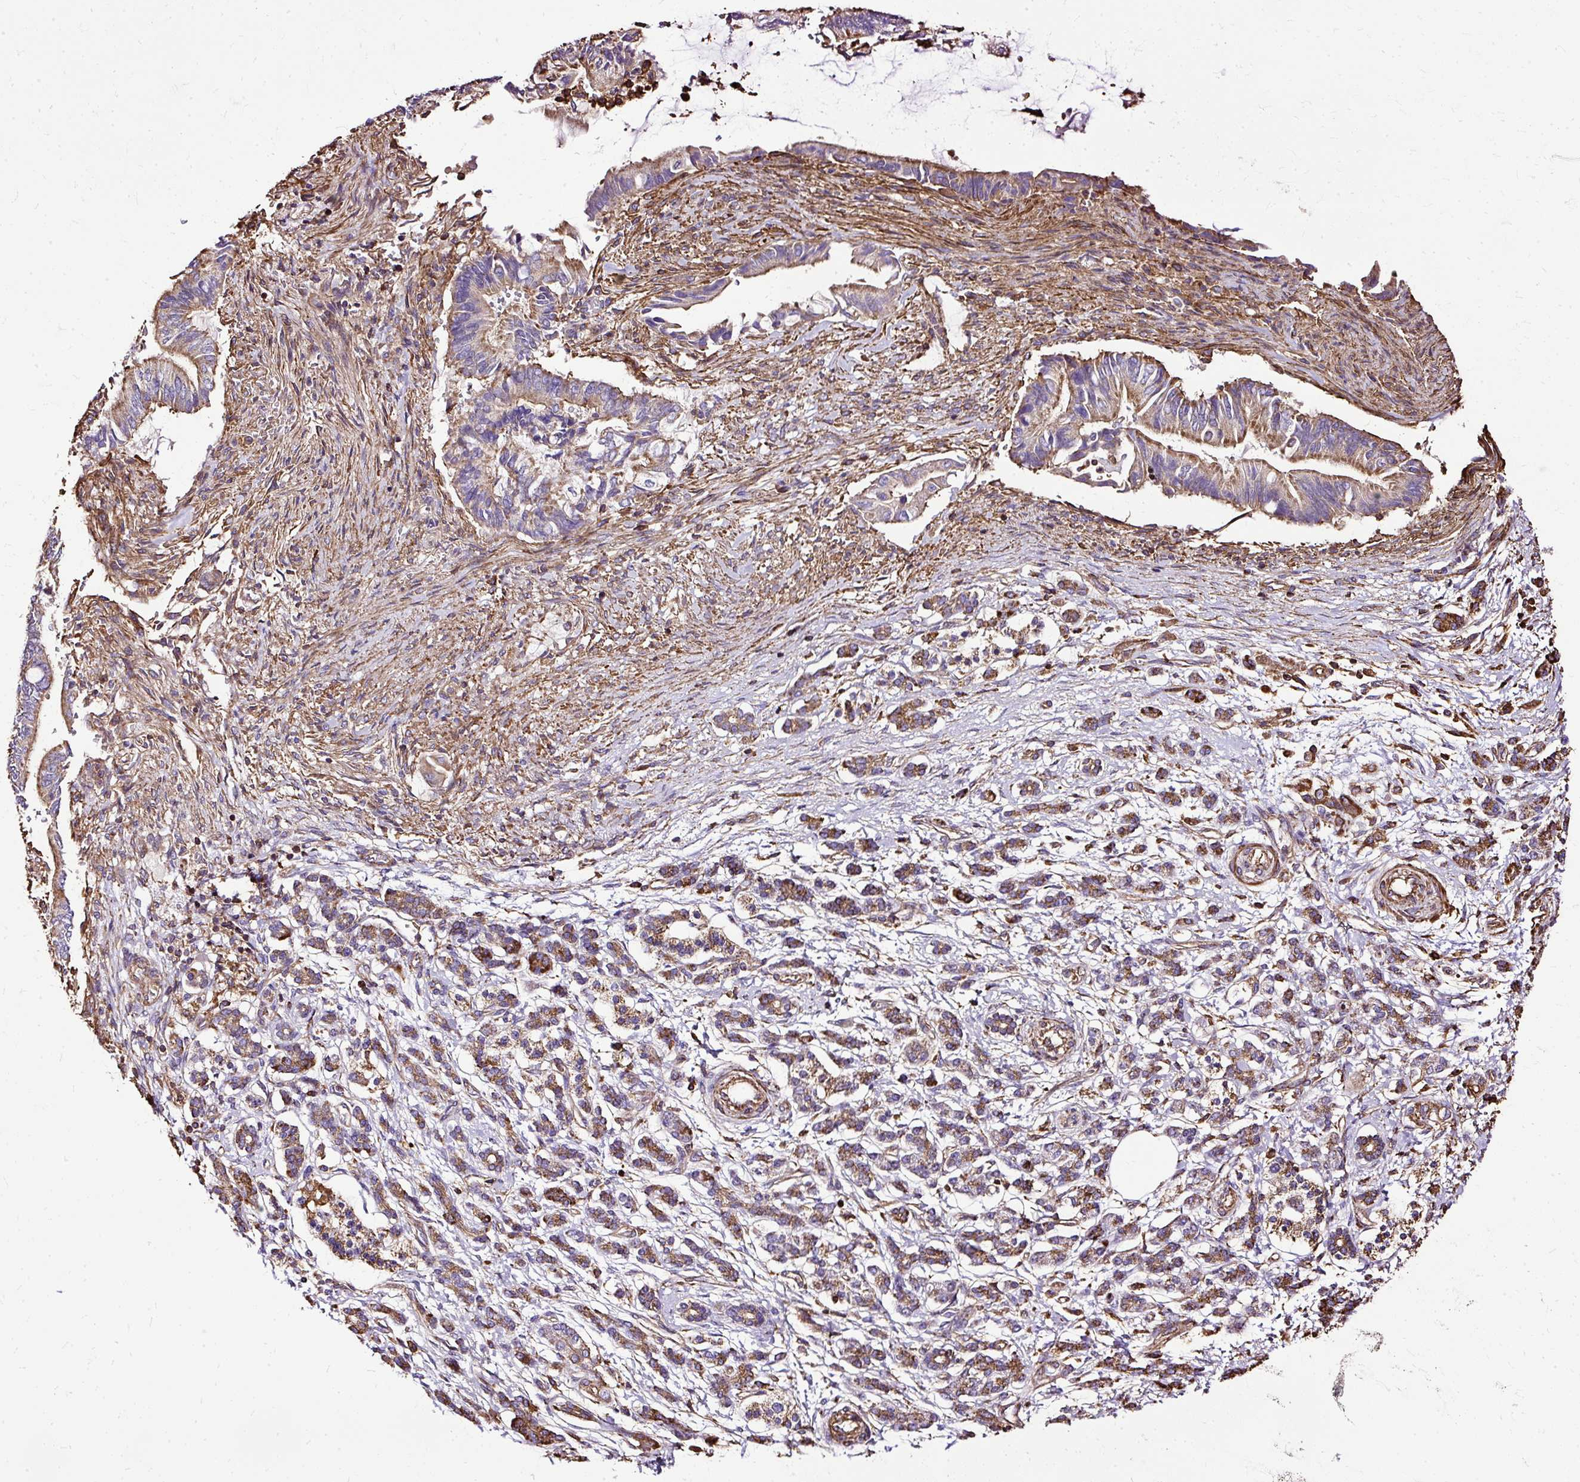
{"staining": {"intensity": "moderate", "quantity": "<25%", "location": "cytoplasmic/membranous"}, "tissue": "pancreatic cancer", "cell_type": "Tumor cells", "image_type": "cancer", "snomed": [{"axis": "morphology", "description": "Adenocarcinoma, NOS"}, {"axis": "topography", "description": "Pancreas"}], "caption": "This image demonstrates IHC staining of pancreatic cancer, with low moderate cytoplasmic/membranous expression in approximately <25% of tumor cells.", "gene": "KLHL11", "patient": {"sex": "male", "age": 68}}